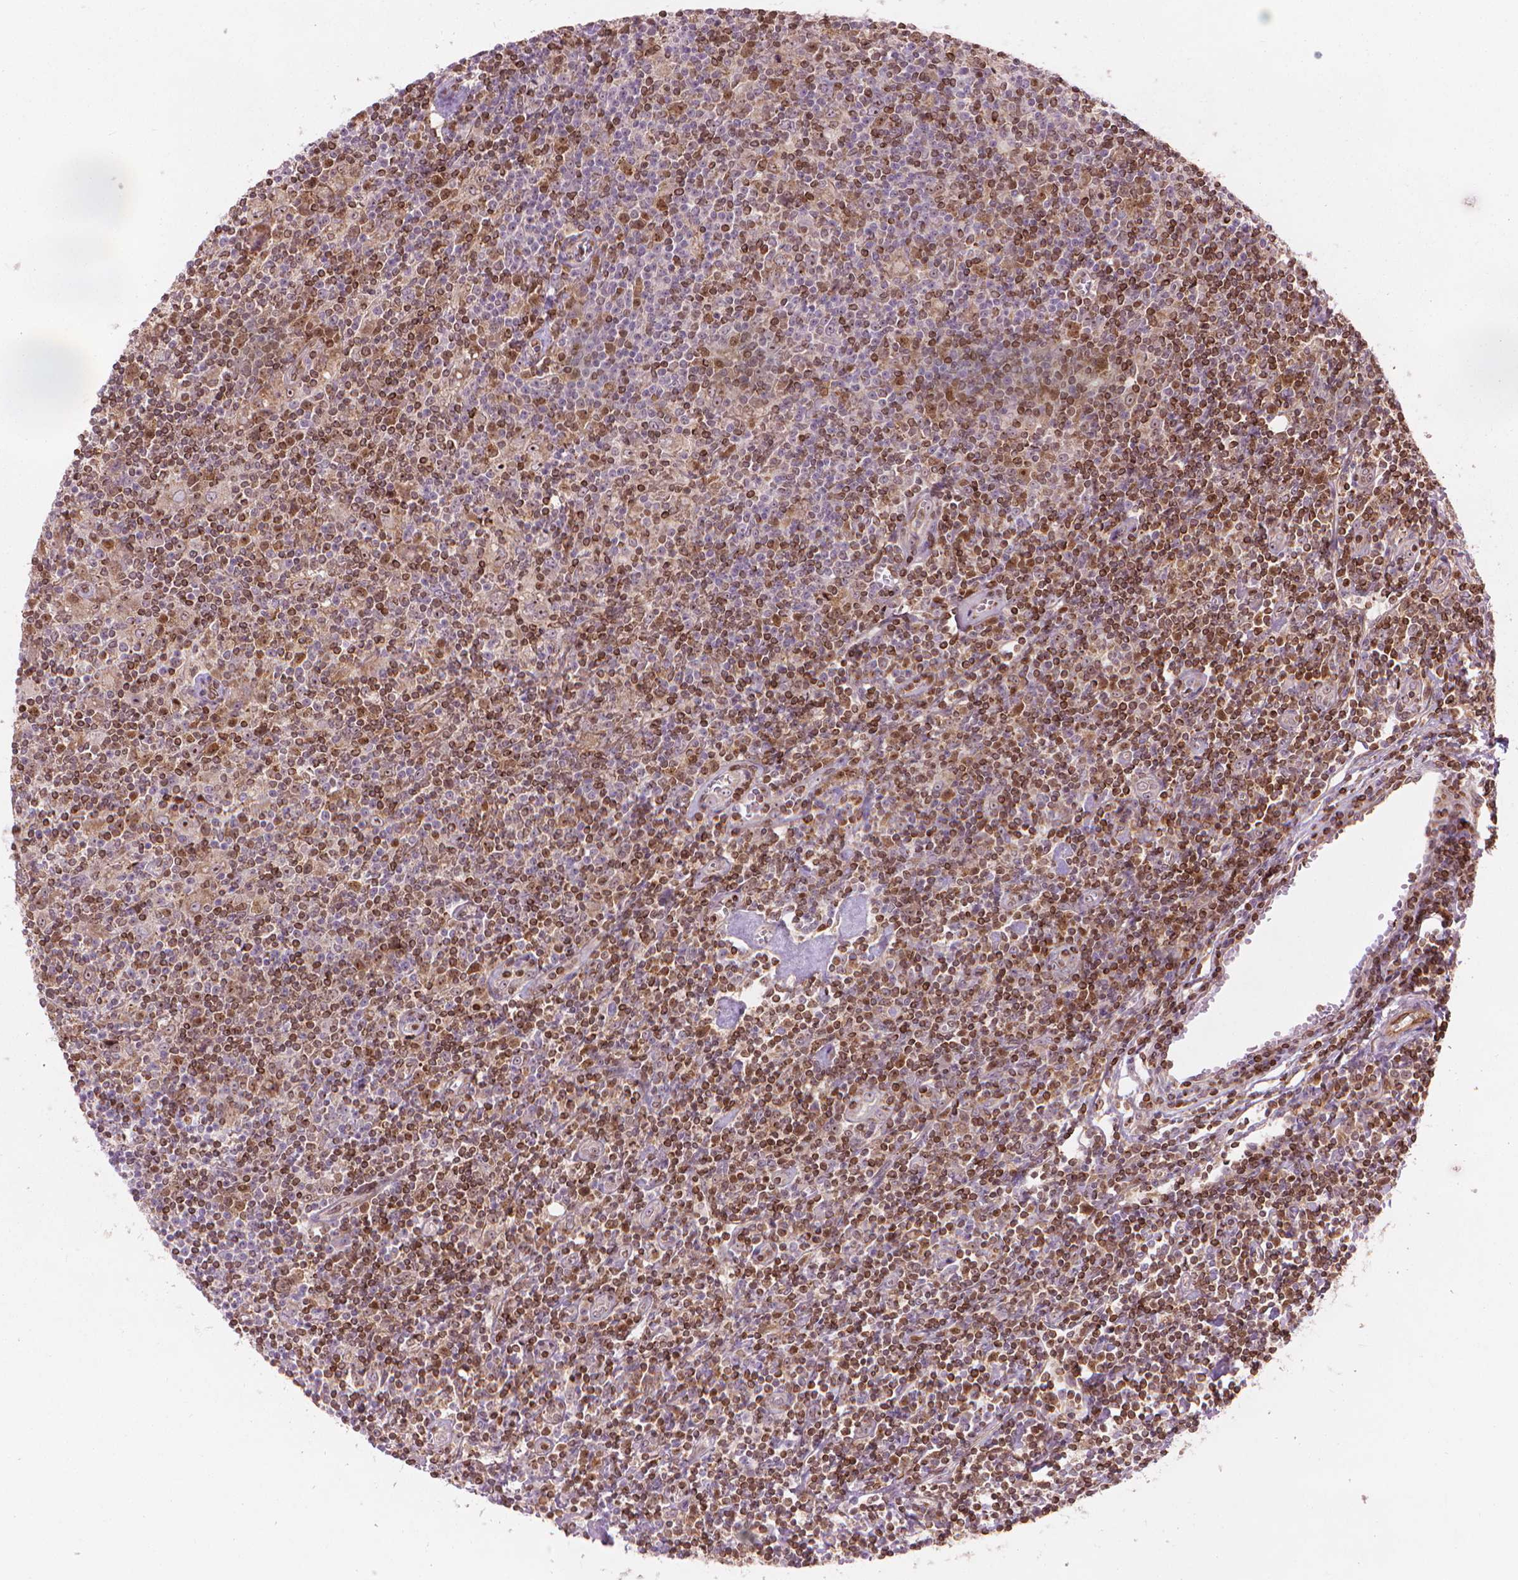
{"staining": {"intensity": "weak", "quantity": "<25%", "location": "nuclear"}, "tissue": "lymphoma", "cell_type": "Tumor cells", "image_type": "cancer", "snomed": [{"axis": "morphology", "description": "Hodgkin's disease, NOS"}, {"axis": "topography", "description": "Lymph node"}], "caption": "Immunohistochemistry of Hodgkin's disease exhibits no positivity in tumor cells.", "gene": "SMC2", "patient": {"sex": "male", "age": 40}}